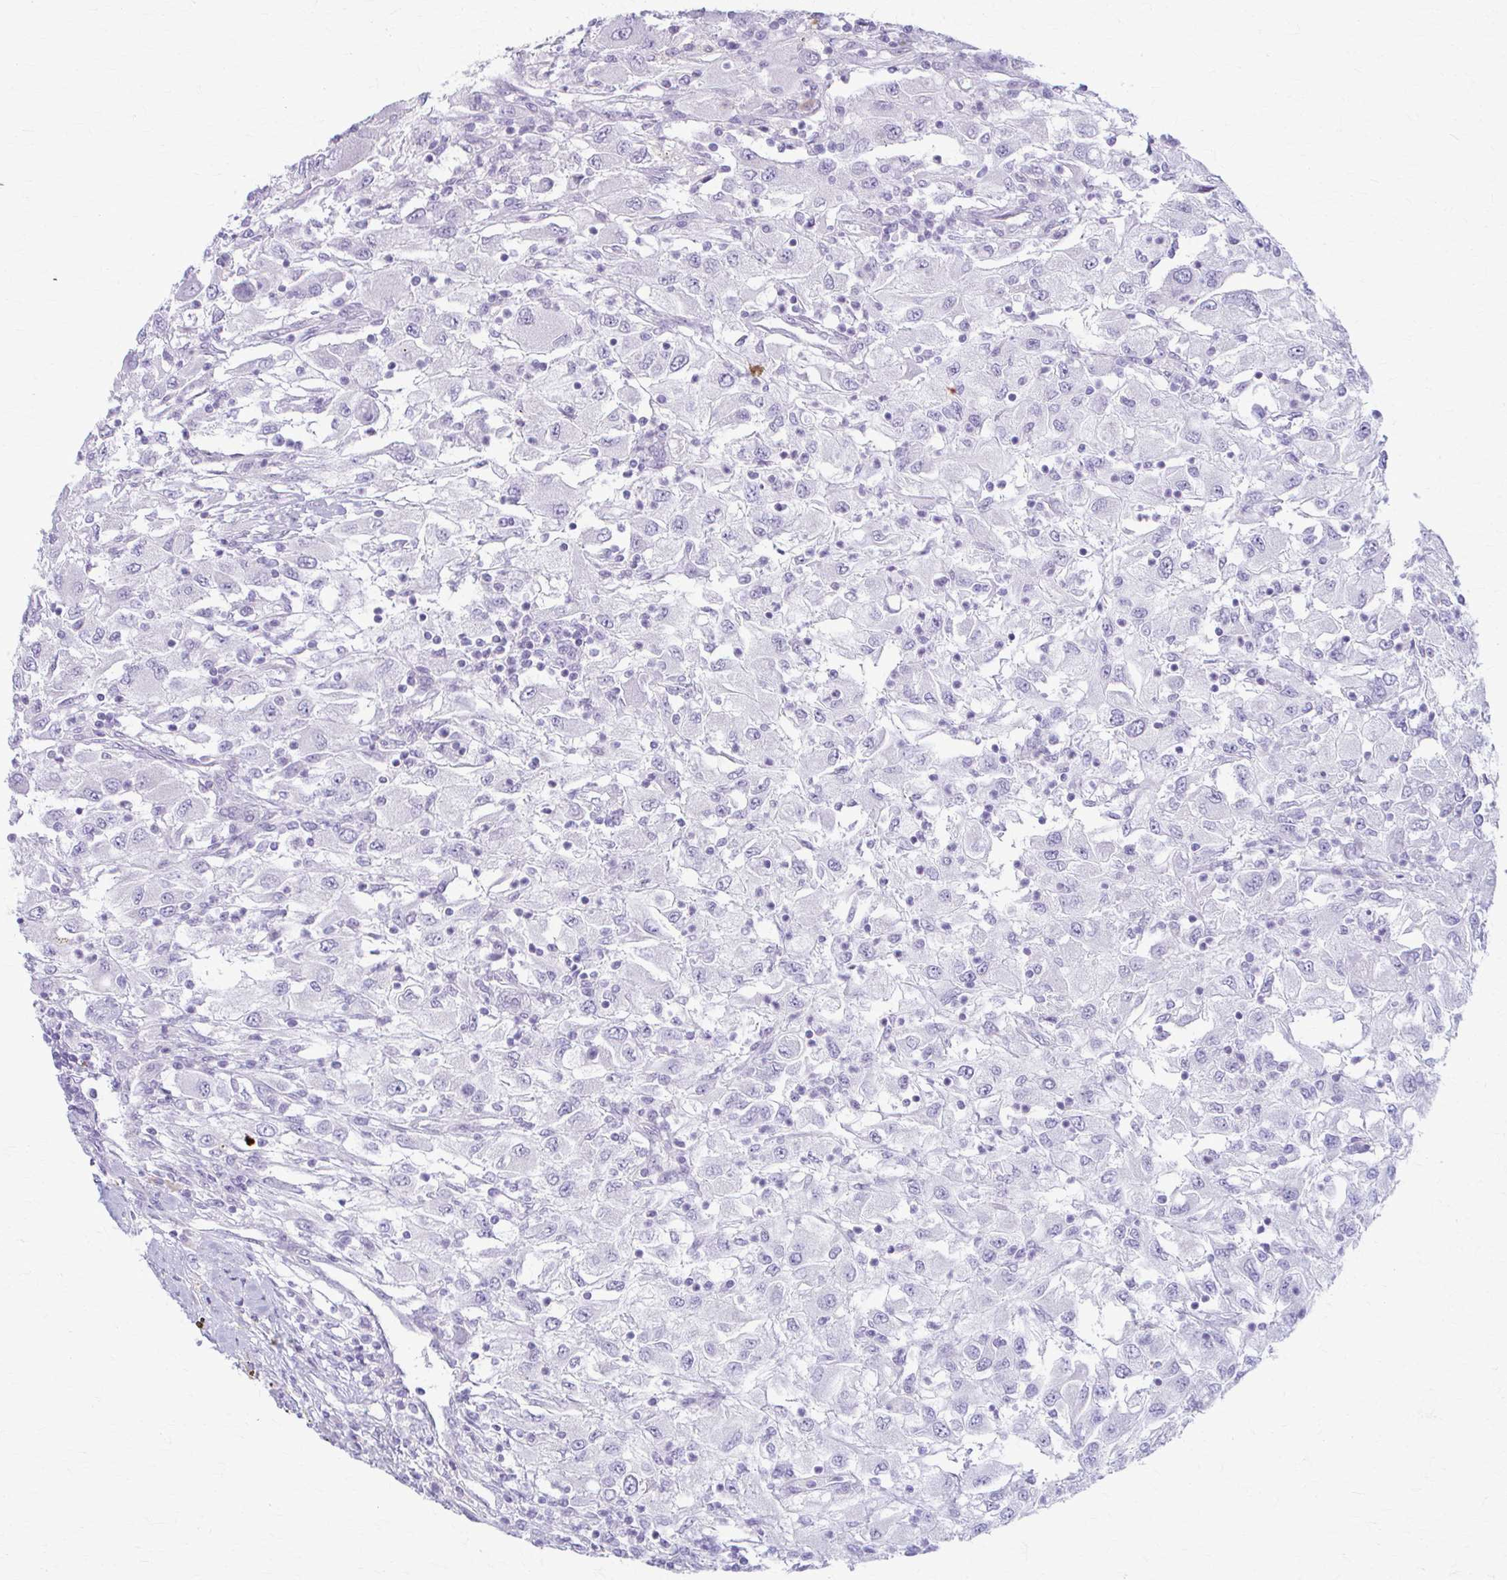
{"staining": {"intensity": "negative", "quantity": "none", "location": "none"}, "tissue": "renal cancer", "cell_type": "Tumor cells", "image_type": "cancer", "snomed": [{"axis": "morphology", "description": "Adenocarcinoma, NOS"}, {"axis": "topography", "description": "Kidney"}], "caption": "There is no significant expression in tumor cells of adenocarcinoma (renal). (Brightfield microscopy of DAB immunohistochemistry (IHC) at high magnification).", "gene": "PRKRA", "patient": {"sex": "female", "age": 67}}